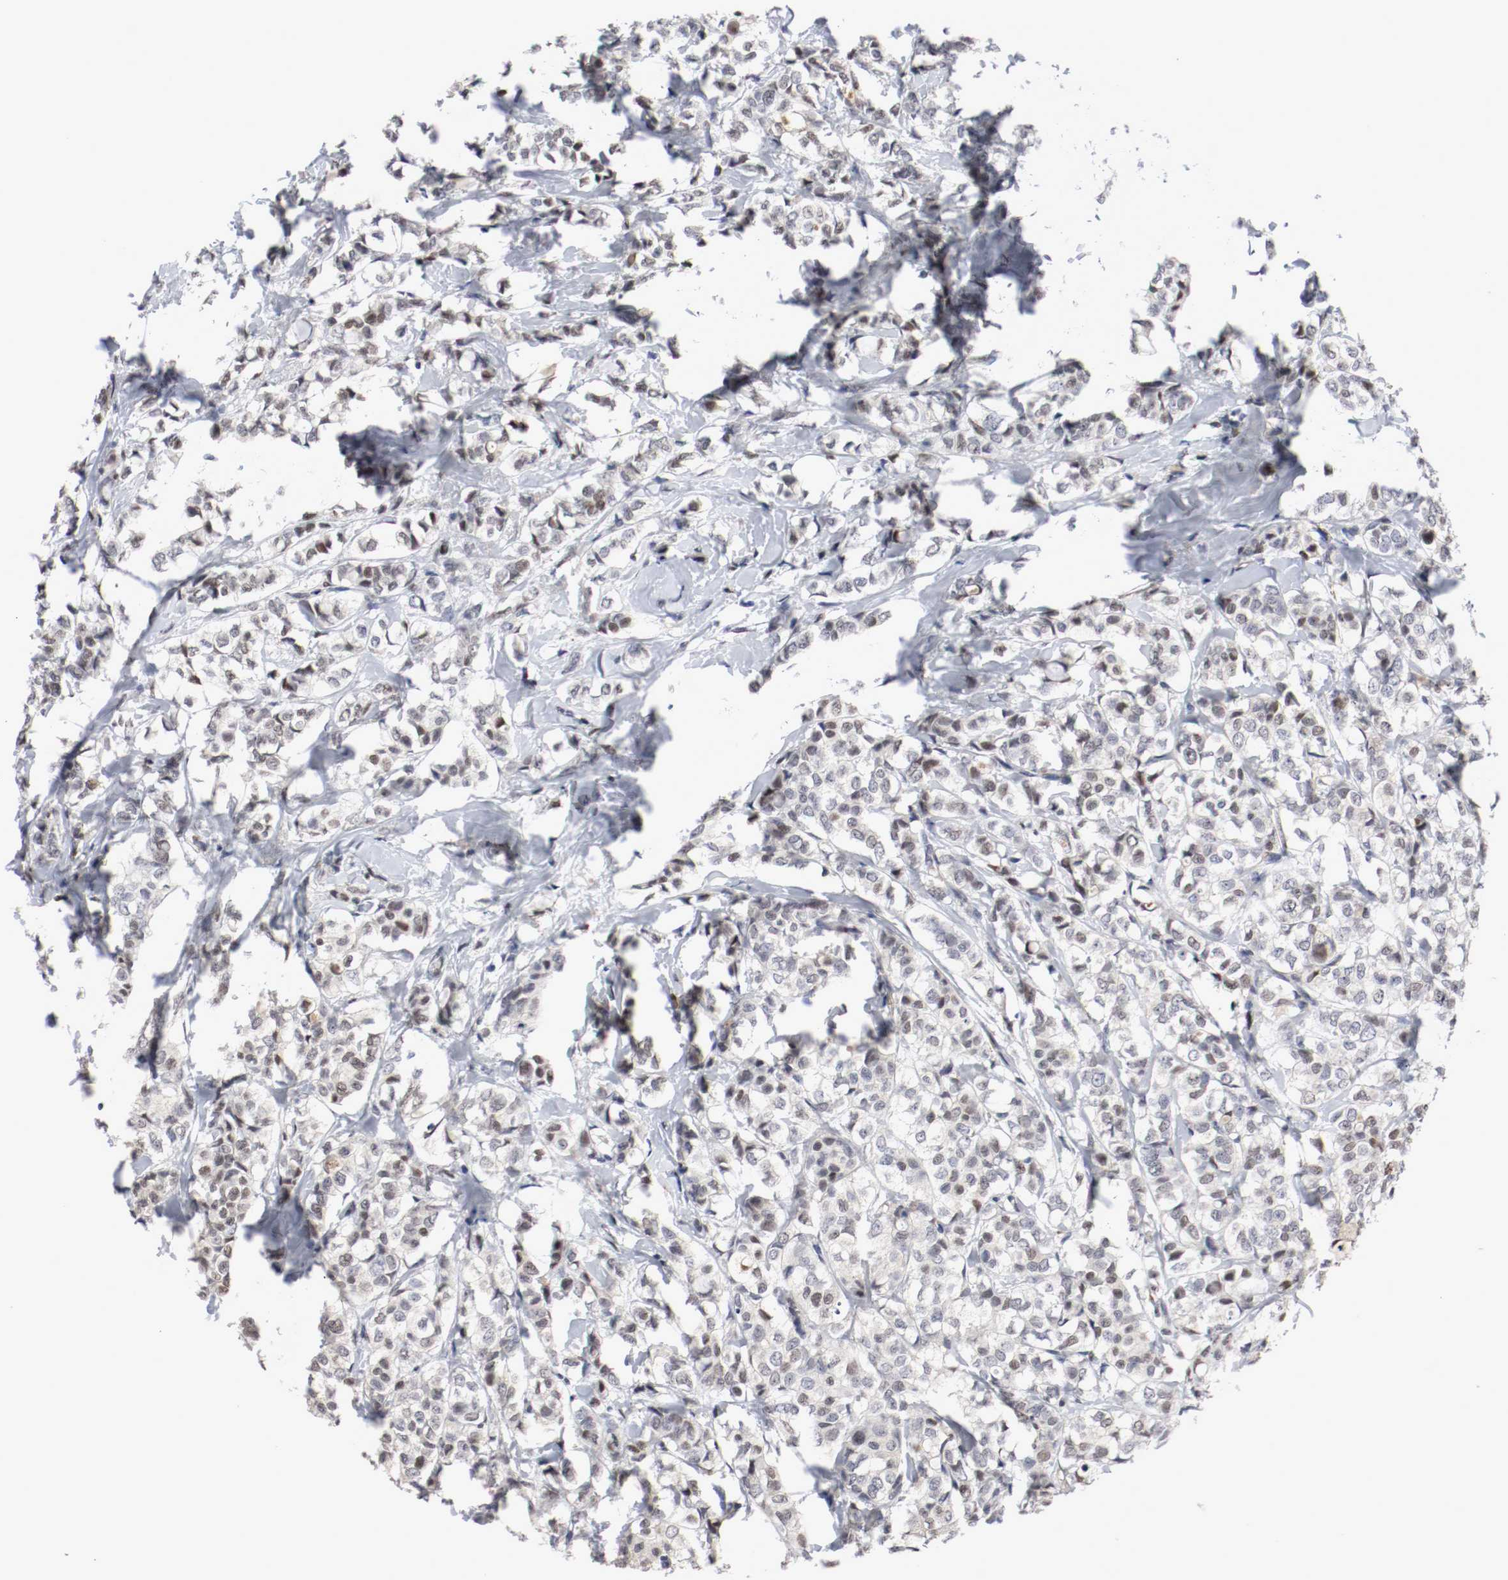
{"staining": {"intensity": "weak", "quantity": "<25%", "location": "nuclear"}, "tissue": "breast cancer", "cell_type": "Tumor cells", "image_type": "cancer", "snomed": [{"axis": "morphology", "description": "Lobular carcinoma"}, {"axis": "topography", "description": "Breast"}], "caption": "Histopathology image shows no protein staining in tumor cells of breast cancer tissue.", "gene": "JUND", "patient": {"sex": "female", "age": 60}}